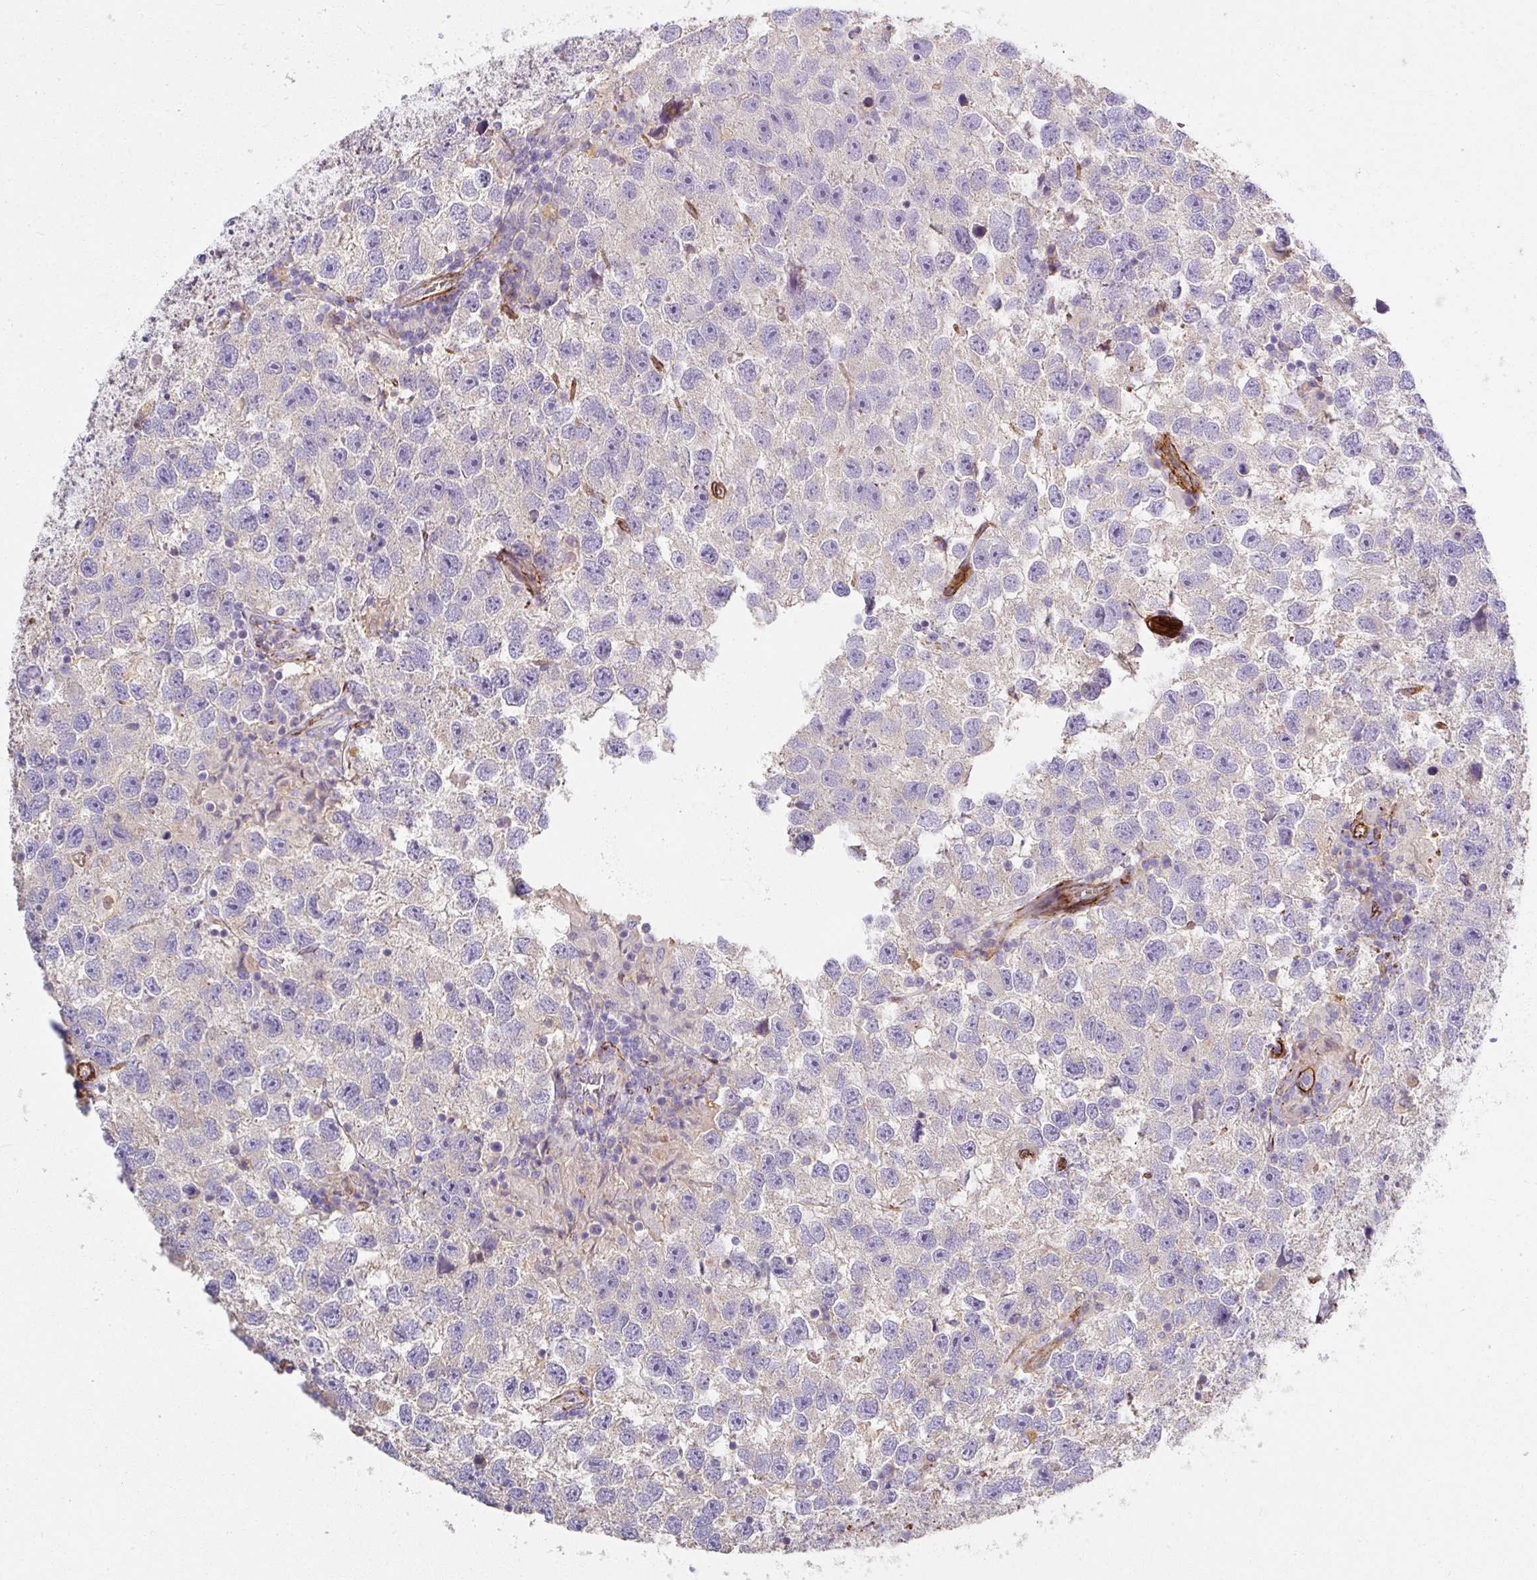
{"staining": {"intensity": "weak", "quantity": "<25%", "location": "cytoplasmic/membranous"}, "tissue": "testis cancer", "cell_type": "Tumor cells", "image_type": "cancer", "snomed": [{"axis": "morphology", "description": "Seminoma, NOS"}, {"axis": "topography", "description": "Testis"}], "caption": "The micrograph demonstrates no staining of tumor cells in testis cancer (seminoma). (DAB immunohistochemistry (IHC), high magnification).", "gene": "SLC25A17", "patient": {"sex": "male", "age": 26}}